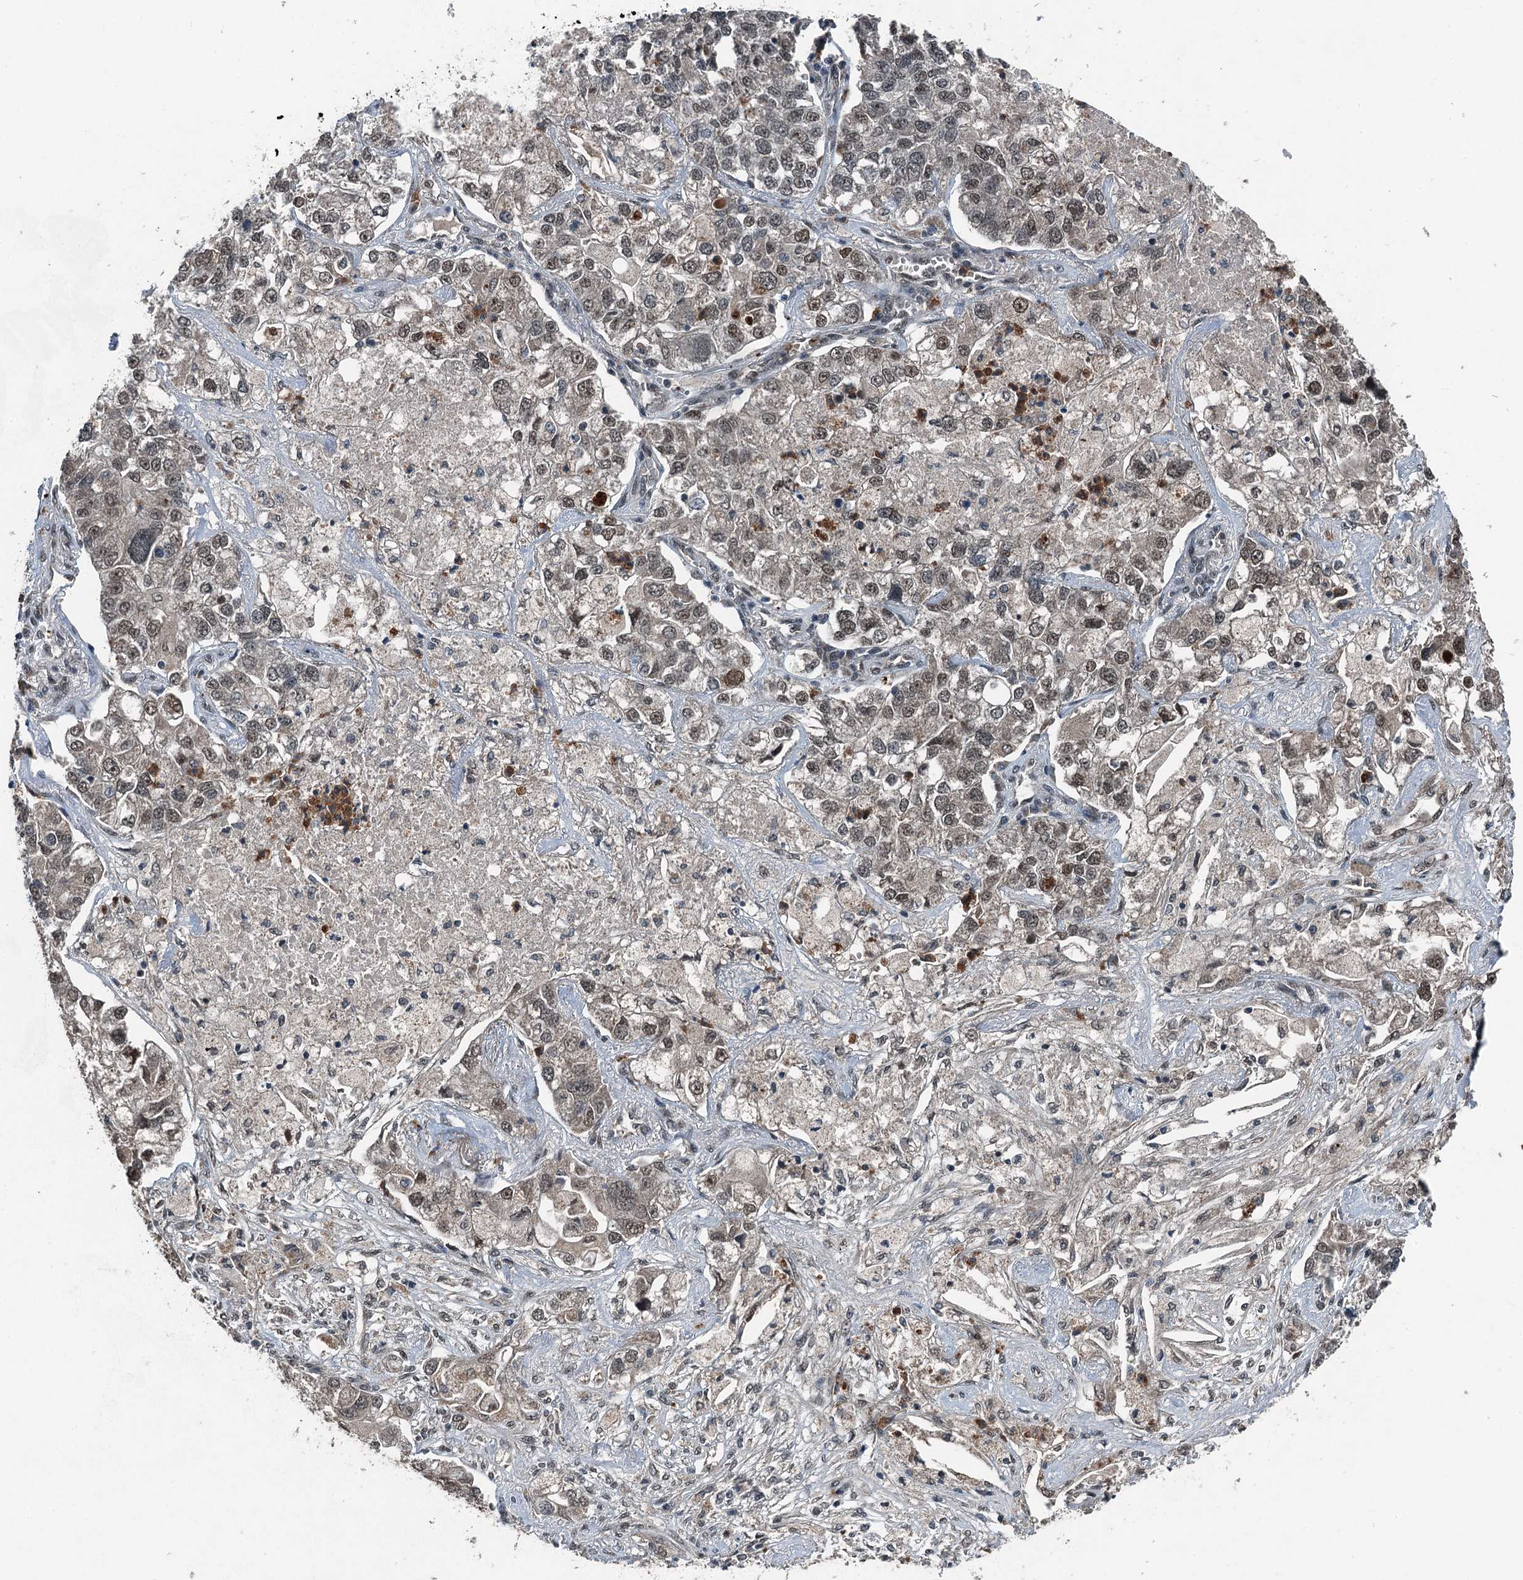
{"staining": {"intensity": "weak", "quantity": "<25%", "location": "nuclear"}, "tissue": "lung cancer", "cell_type": "Tumor cells", "image_type": "cancer", "snomed": [{"axis": "morphology", "description": "Adenocarcinoma, NOS"}, {"axis": "topography", "description": "Lung"}], "caption": "The micrograph exhibits no significant positivity in tumor cells of adenocarcinoma (lung). Brightfield microscopy of immunohistochemistry stained with DAB (3,3'-diaminobenzidine) (brown) and hematoxylin (blue), captured at high magnification.", "gene": "UBXN6", "patient": {"sex": "male", "age": 49}}